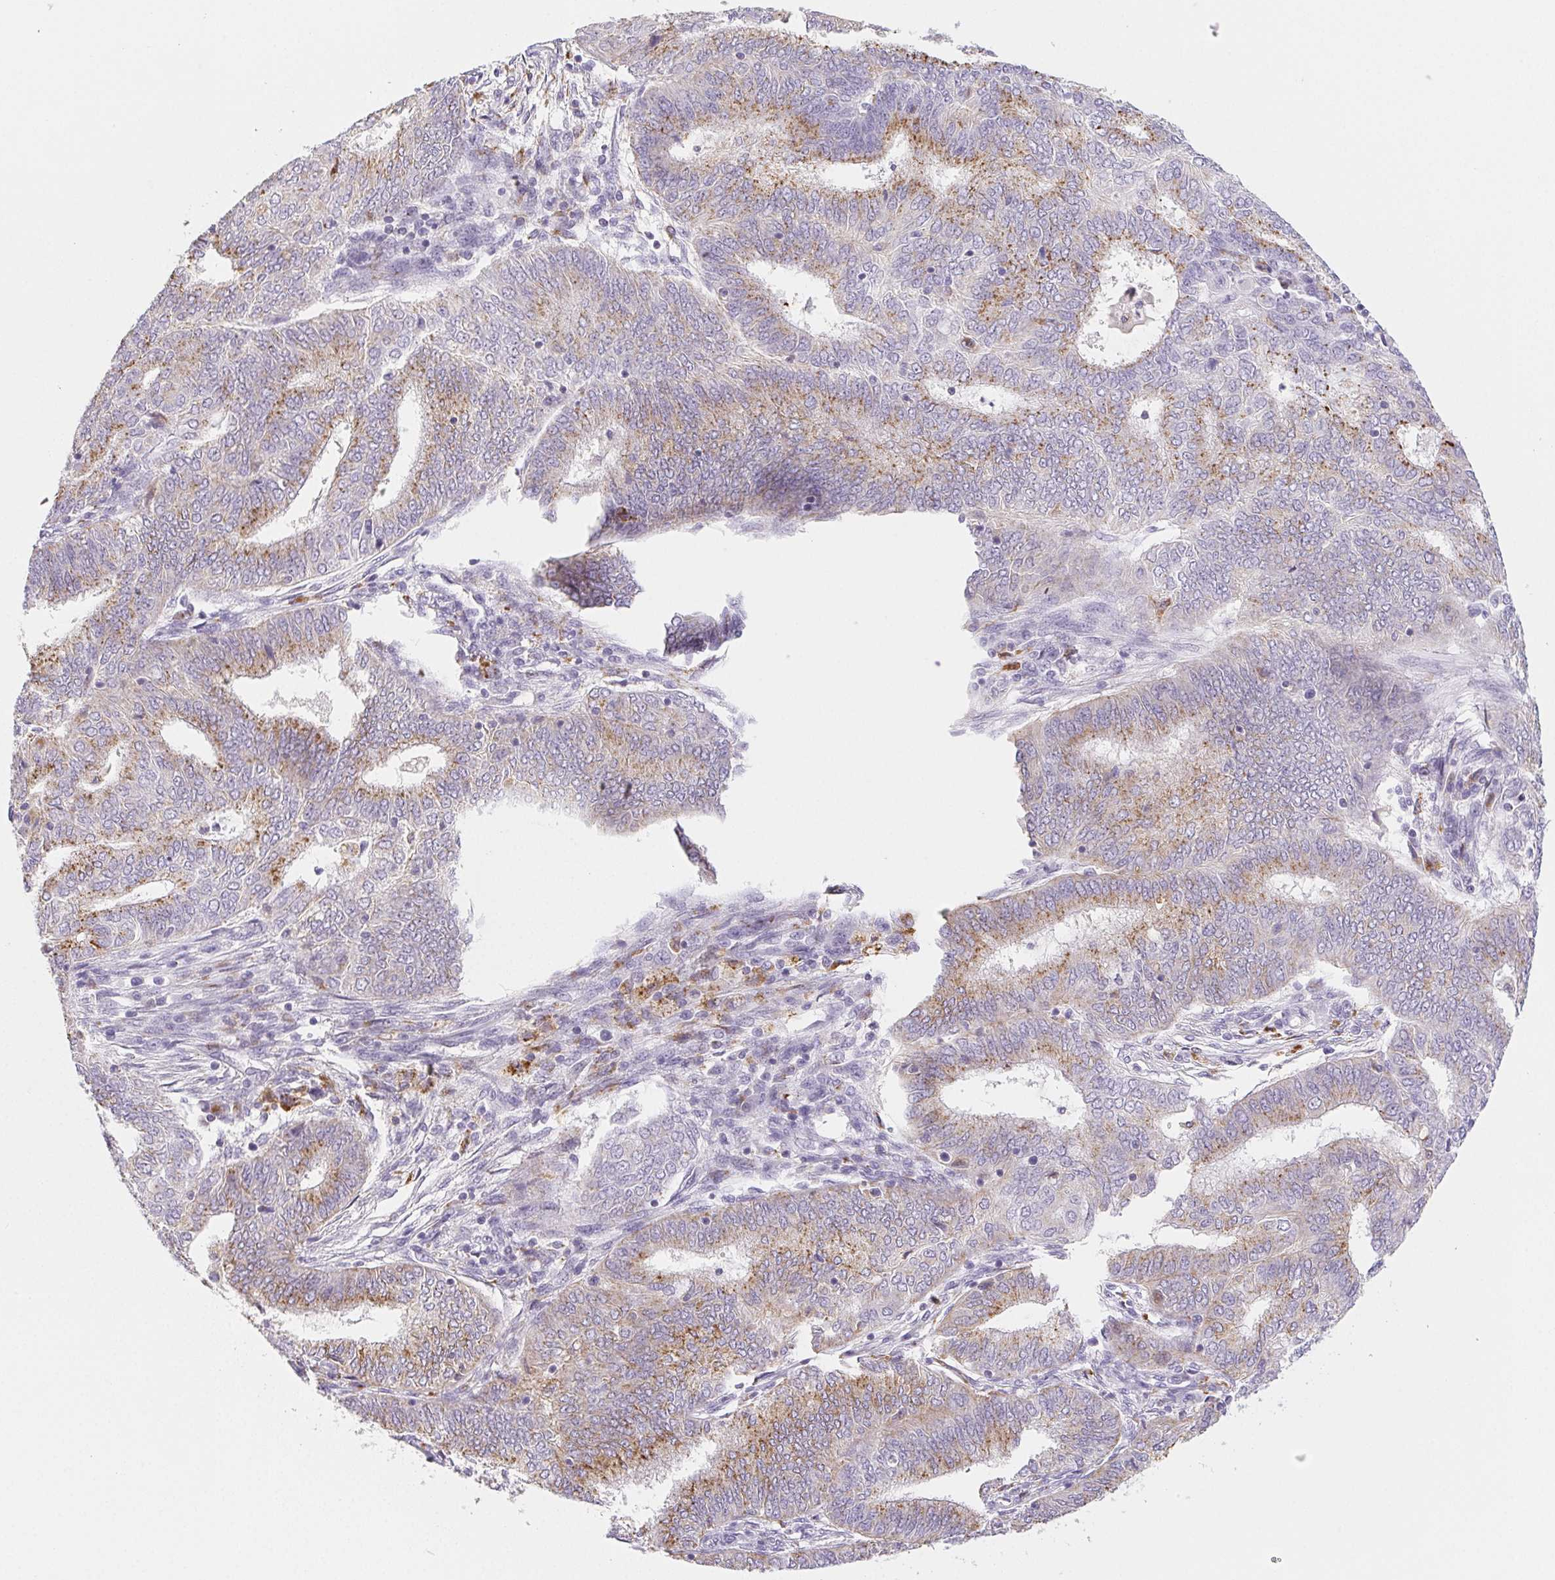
{"staining": {"intensity": "moderate", "quantity": "<25%", "location": "cytoplasmic/membranous"}, "tissue": "endometrial cancer", "cell_type": "Tumor cells", "image_type": "cancer", "snomed": [{"axis": "morphology", "description": "Adenocarcinoma, NOS"}, {"axis": "topography", "description": "Endometrium"}], "caption": "Endometrial cancer tissue displays moderate cytoplasmic/membranous positivity in about <25% of tumor cells, visualized by immunohistochemistry. (DAB IHC, brown staining for protein, blue staining for nuclei).", "gene": "LIPA", "patient": {"sex": "female", "age": 62}}